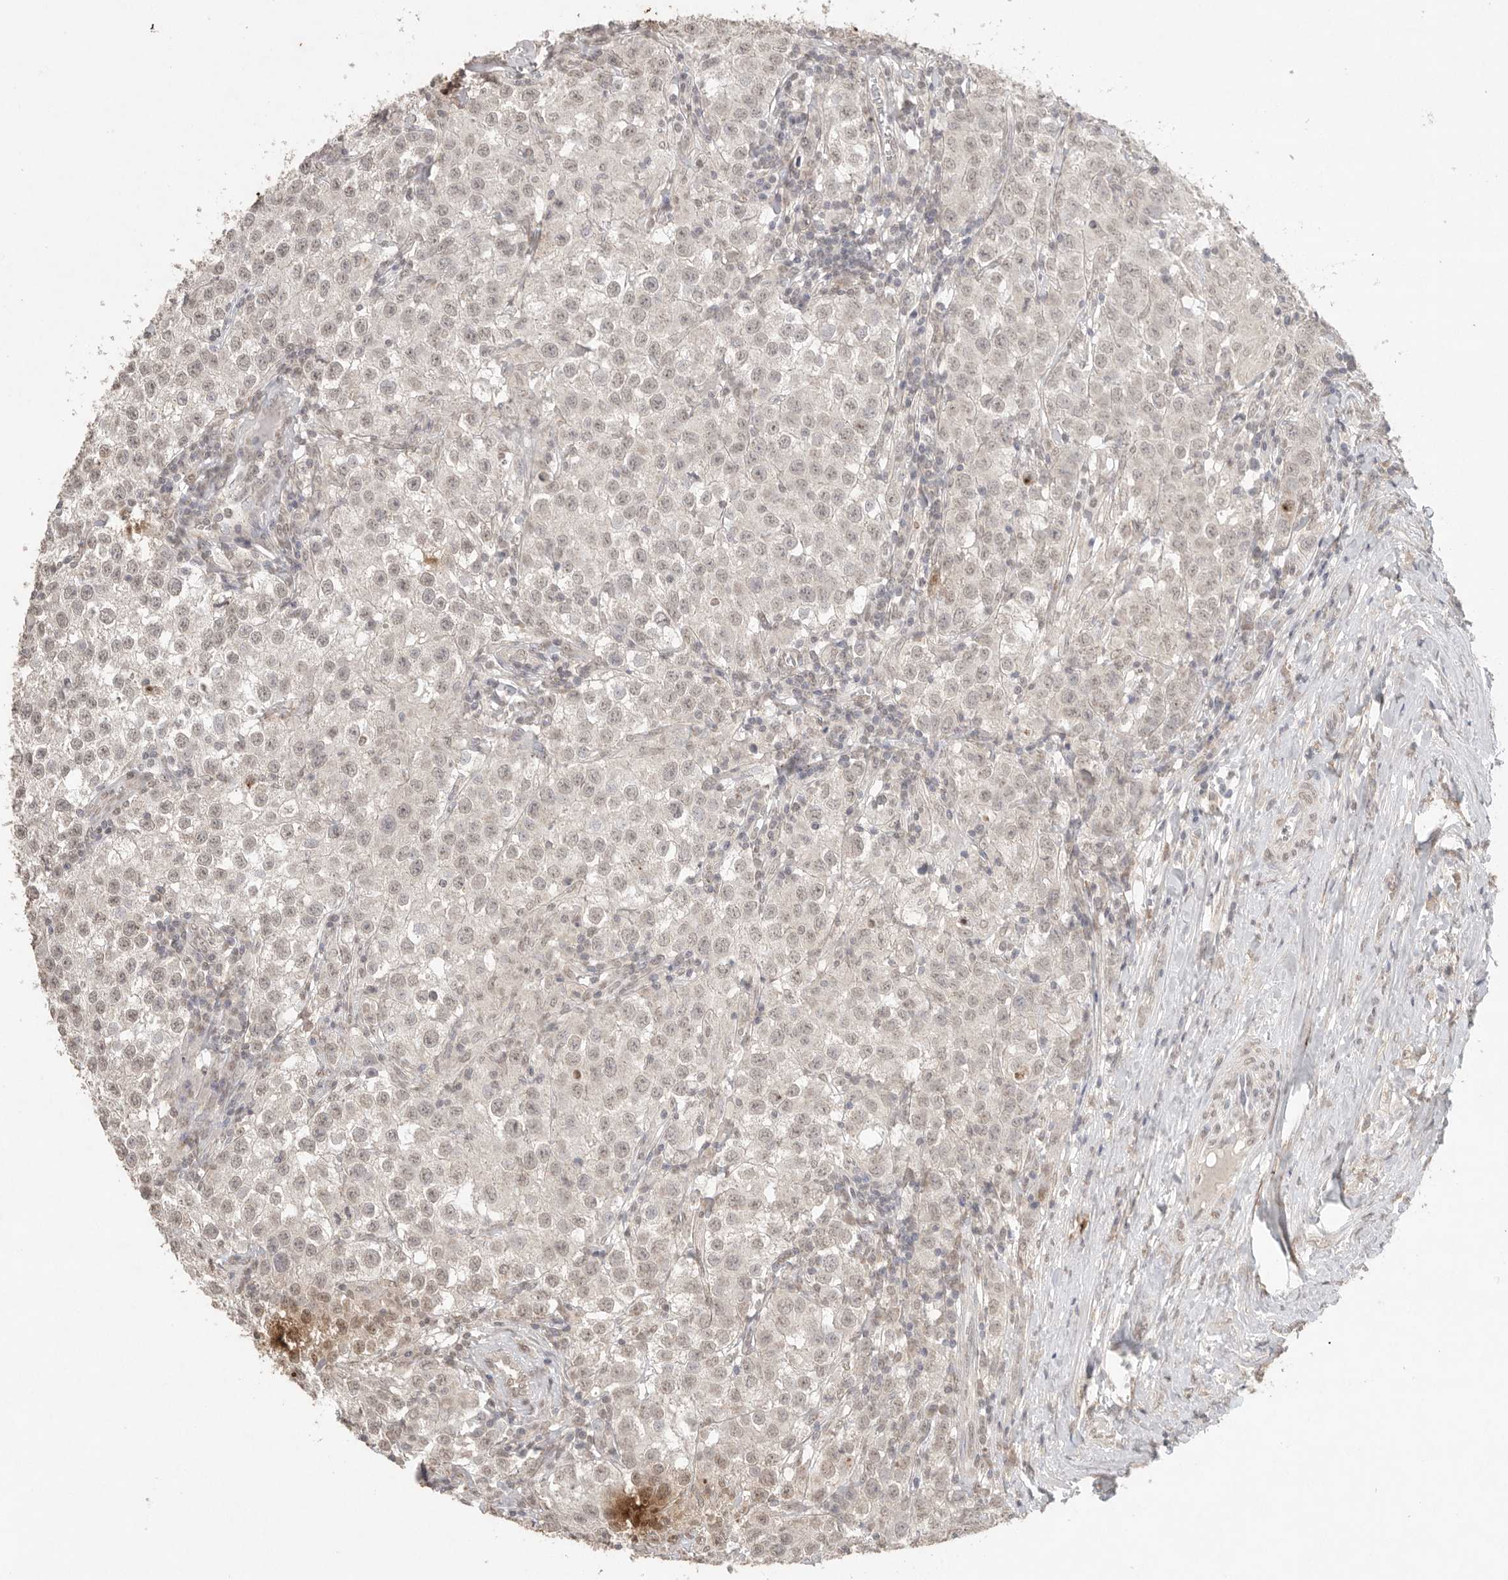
{"staining": {"intensity": "weak", "quantity": ">75%", "location": "nuclear"}, "tissue": "testis cancer", "cell_type": "Tumor cells", "image_type": "cancer", "snomed": [{"axis": "morphology", "description": "Seminoma, NOS"}, {"axis": "morphology", "description": "Carcinoma, Embryonal, NOS"}, {"axis": "topography", "description": "Testis"}], "caption": "Testis cancer stained with a brown dye displays weak nuclear positive staining in approximately >75% of tumor cells.", "gene": "KLK5", "patient": {"sex": "male", "age": 43}}